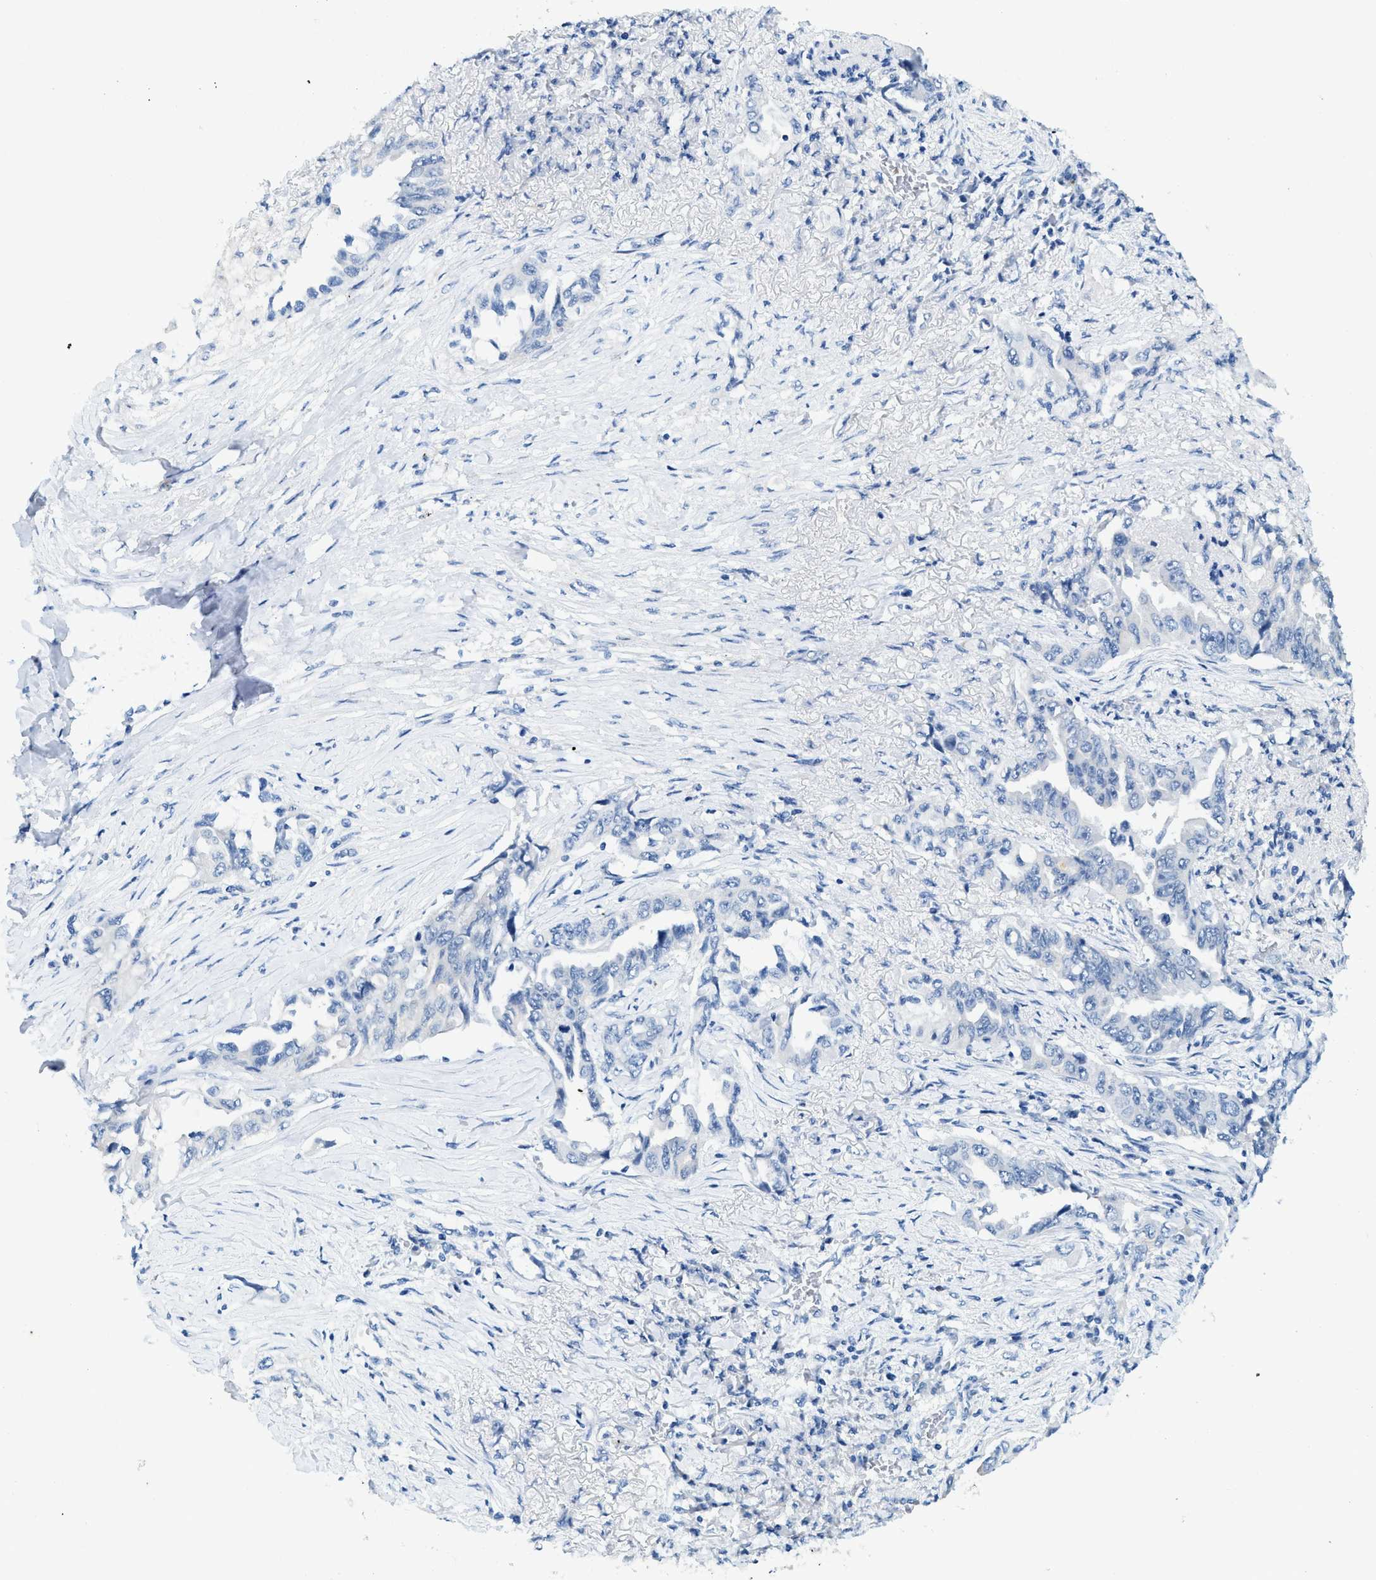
{"staining": {"intensity": "negative", "quantity": "none", "location": "none"}, "tissue": "lung cancer", "cell_type": "Tumor cells", "image_type": "cancer", "snomed": [{"axis": "morphology", "description": "Adenocarcinoma, NOS"}, {"axis": "topography", "description": "Lung"}], "caption": "The histopathology image displays no staining of tumor cells in adenocarcinoma (lung). (Stains: DAB immunohistochemistry with hematoxylin counter stain, Microscopy: brightfield microscopy at high magnification).", "gene": "ZDHHC13", "patient": {"sex": "female", "age": 51}}